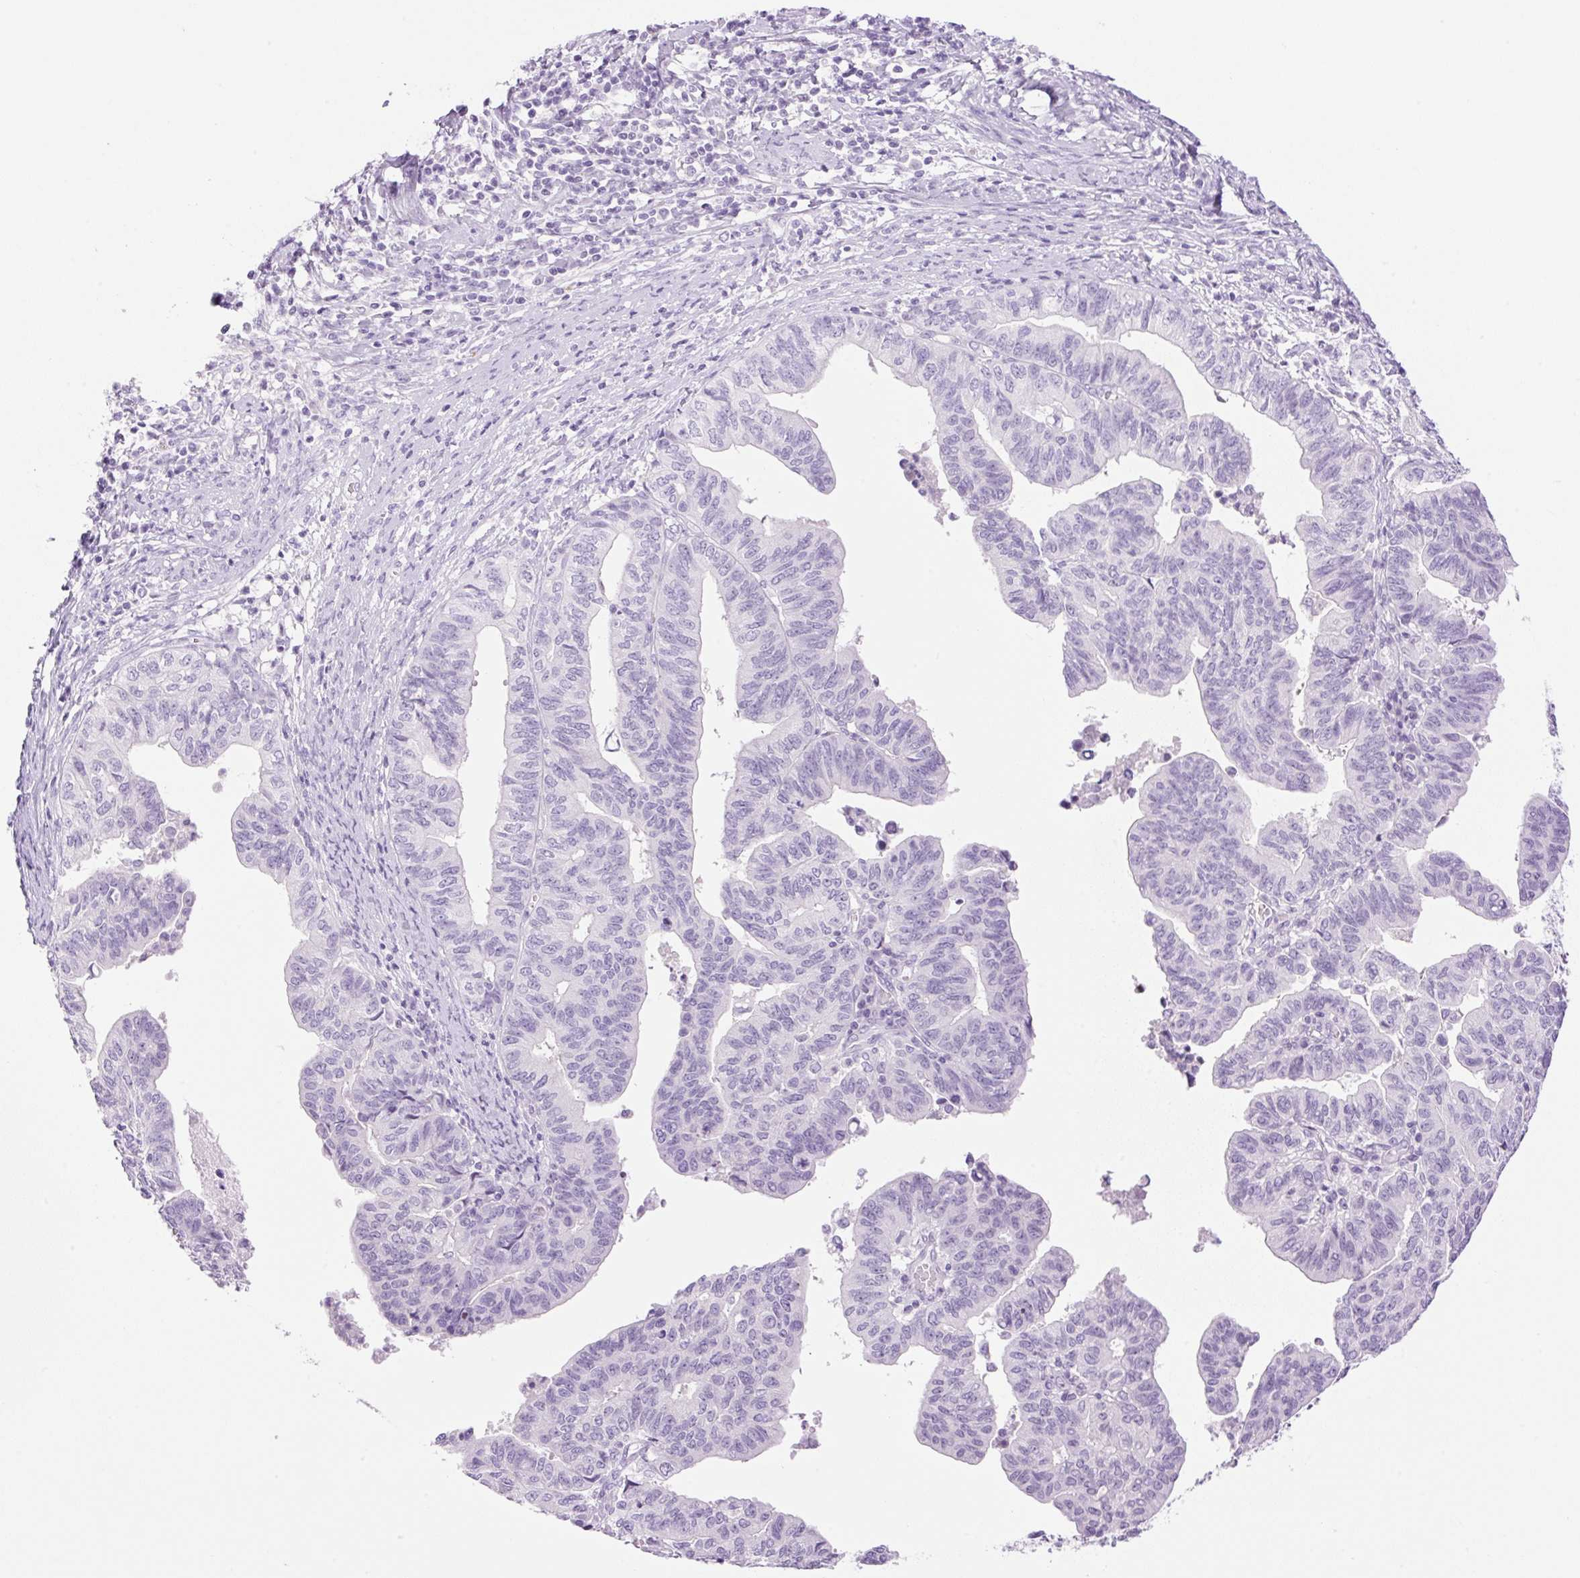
{"staining": {"intensity": "negative", "quantity": "none", "location": "none"}, "tissue": "endometrial cancer", "cell_type": "Tumor cells", "image_type": "cancer", "snomed": [{"axis": "morphology", "description": "Adenocarcinoma, NOS"}, {"axis": "topography", "description": "Endometrium"}], "caption": "Protein analysis of endometrial cancer (adenocarcinoma) exhibits no significant staining in tumor cells.", "gene": "SP140L", "patient": {"sex": "female", "age": 65}}